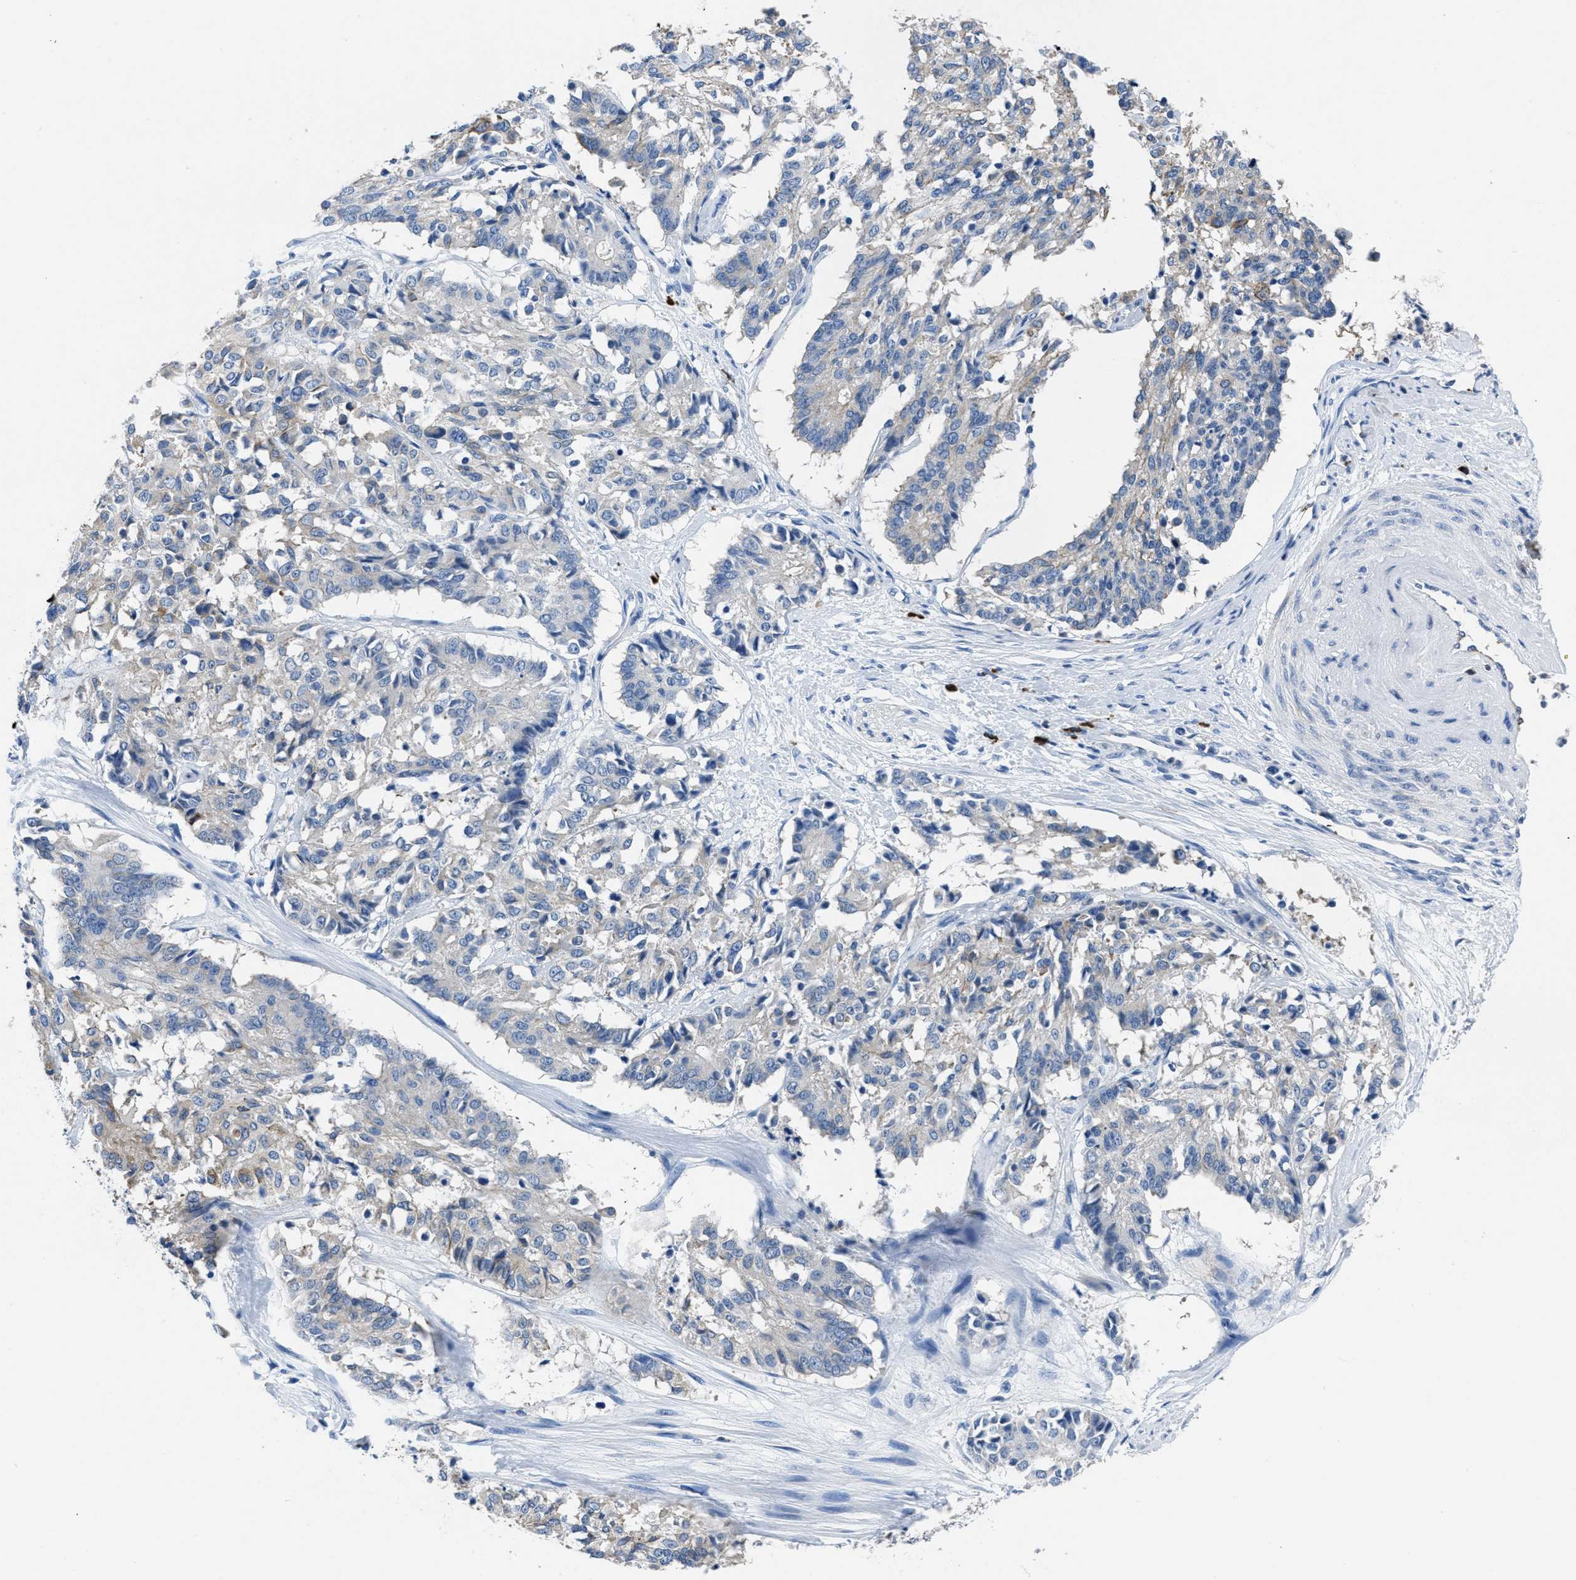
{"staining": {"intensity": "negative", "quantity": "none", "location": "none"}, "tissue": "cervical cancer", "cell_type": "Tumor cells", "image_type": "cancer", "snomed": [{"axis": "morphology", "description": "Squamous cell carcinoma, NOS"}, {"axis": "topography", "description": "Cervix"}], "caption": "Immunohistochemistry of human cervical cancer (squamous cell carcinoma) shows no staining in tumor cells. (Brightfield microscopy of DAB immunohistochemistry (IHC) at high magnification).", "gene": "ITGA3", "patient": {"sex": "female", "age": 35}}